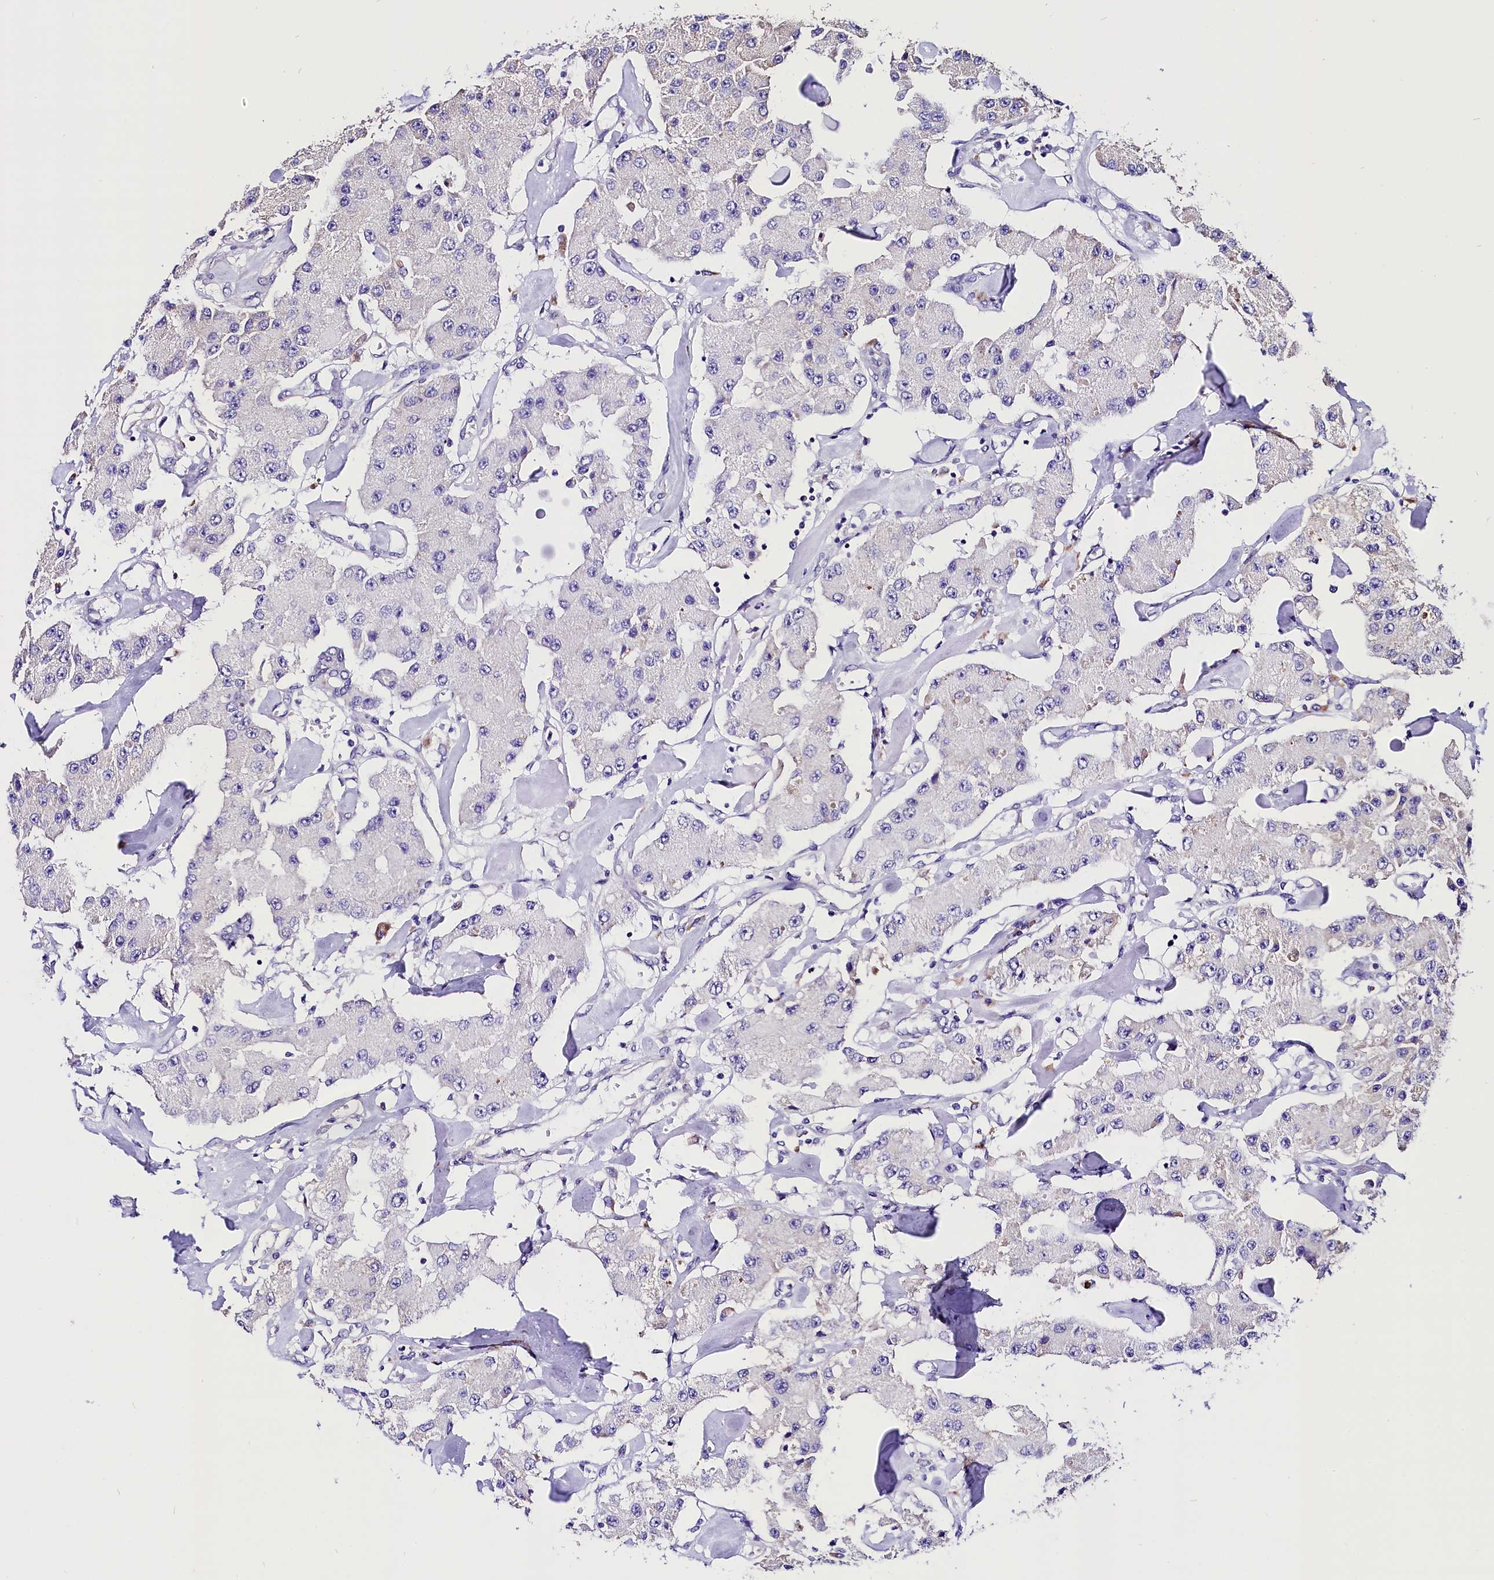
{"staining": {"intensity": "negative", "quantity": "none", "location": "none"}, "tissue": "carcinoid", "cell_type": "Tumor cells", "image_type": "cancer", "snomed": [{"axis": "morphology", "description": "Carcinoid, malignant, NOS"}, {"axis": "topography", "description": "Pancreas"}], "caption": "Photomicrograph shows no significant protein positivity in tumor cells of carcinoid.", "gene": "ACAA2", "patient": {"sex": "male", "age": 41}}